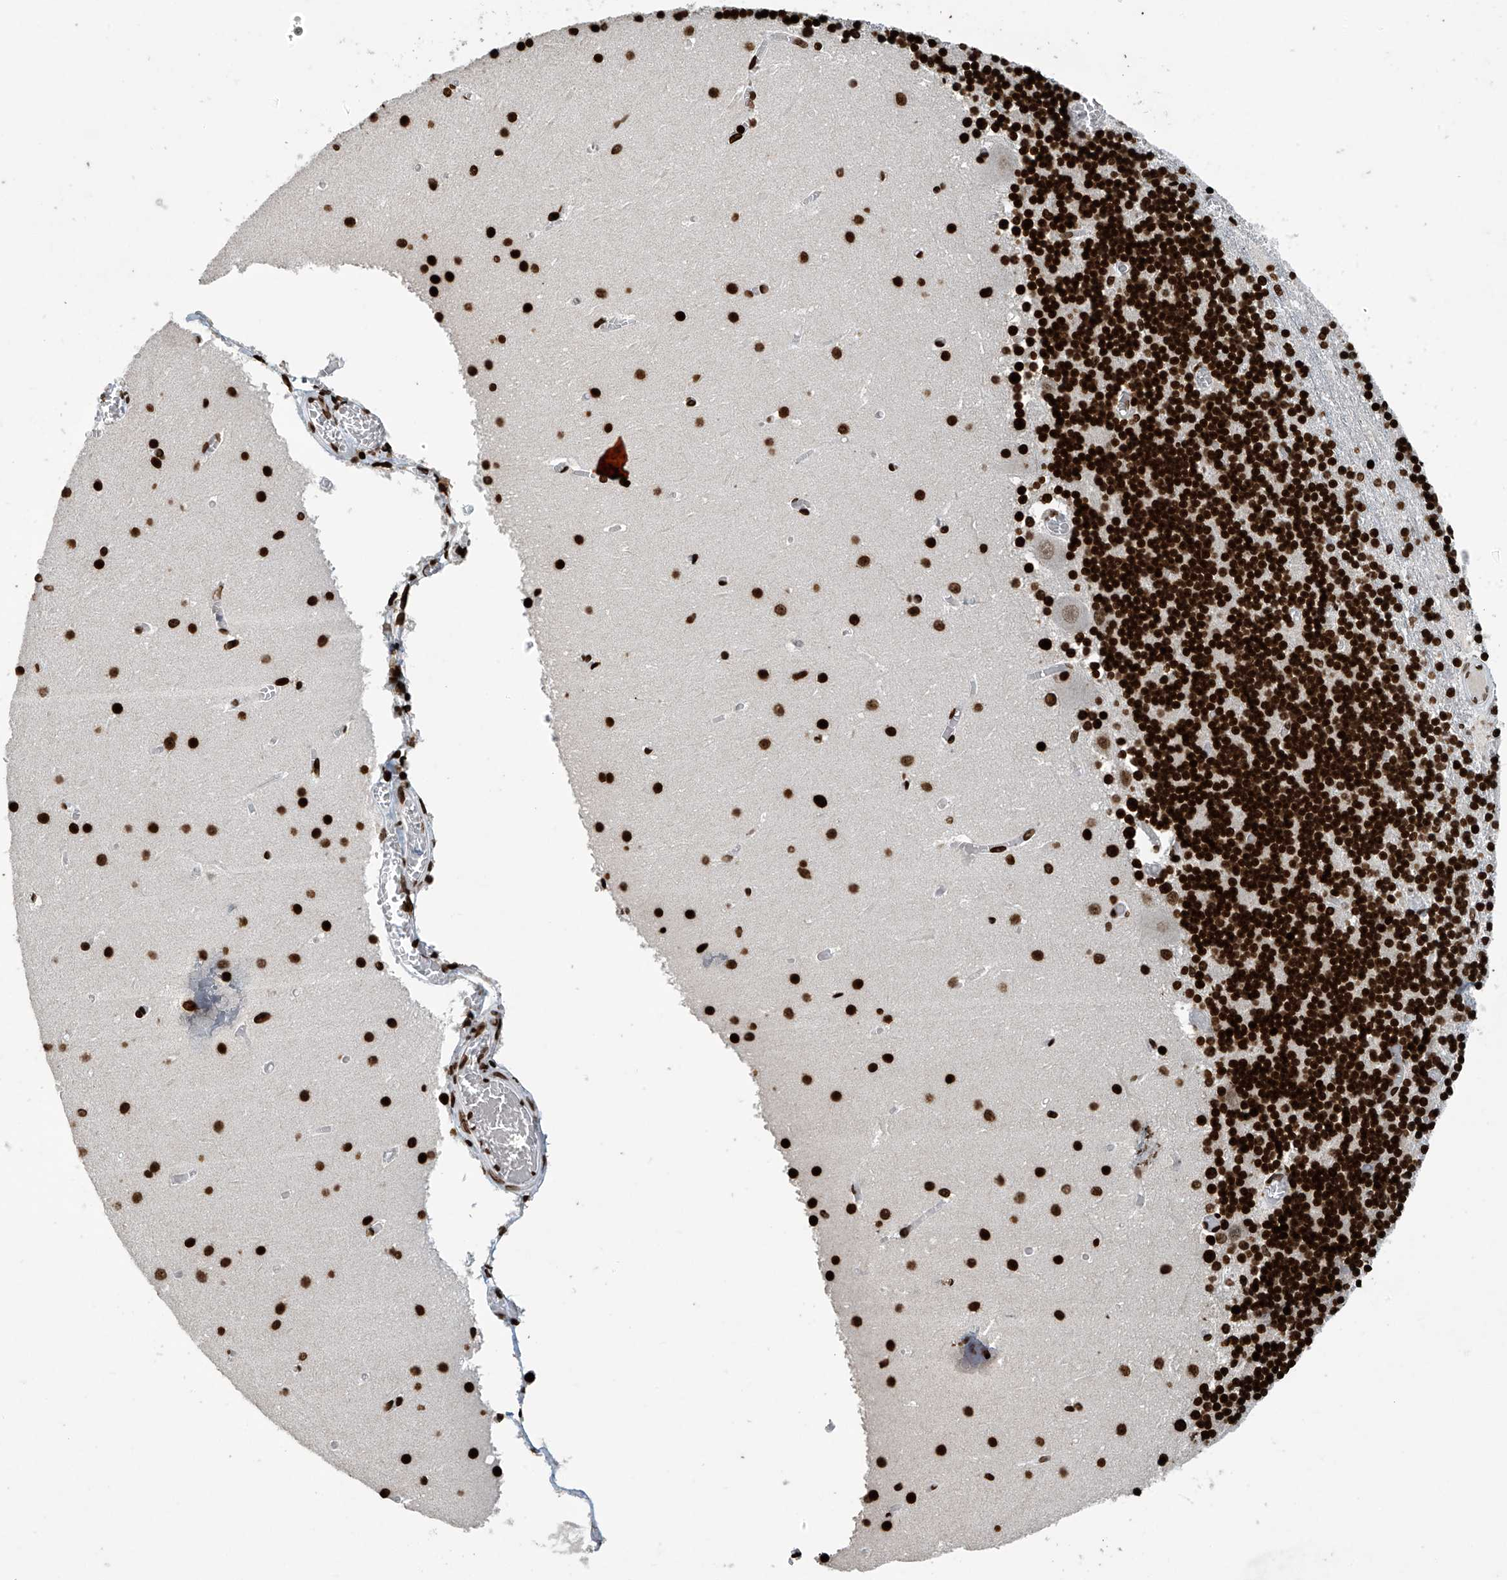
{"staining": {"intensity": "strong", "quantity": ">75%", "location": "nuclear"}, "tissue": "cerebellum", "cell_type": "Cells in granular layer", "image_type": "normal", "snomed": [{"axis": "morphology", "description": "Normal tissue, NOS"}, {"axis": "topography", "description": "Cerebellum"}], "caption": "Approximately >75% of cells in granular layer in benign human cerebellum exhibit strong nuclear protein positivity as visualized by brown immunohistochemical staining.", "gene": "H4C16", "patient": {"sex": "female", "age": 28}}